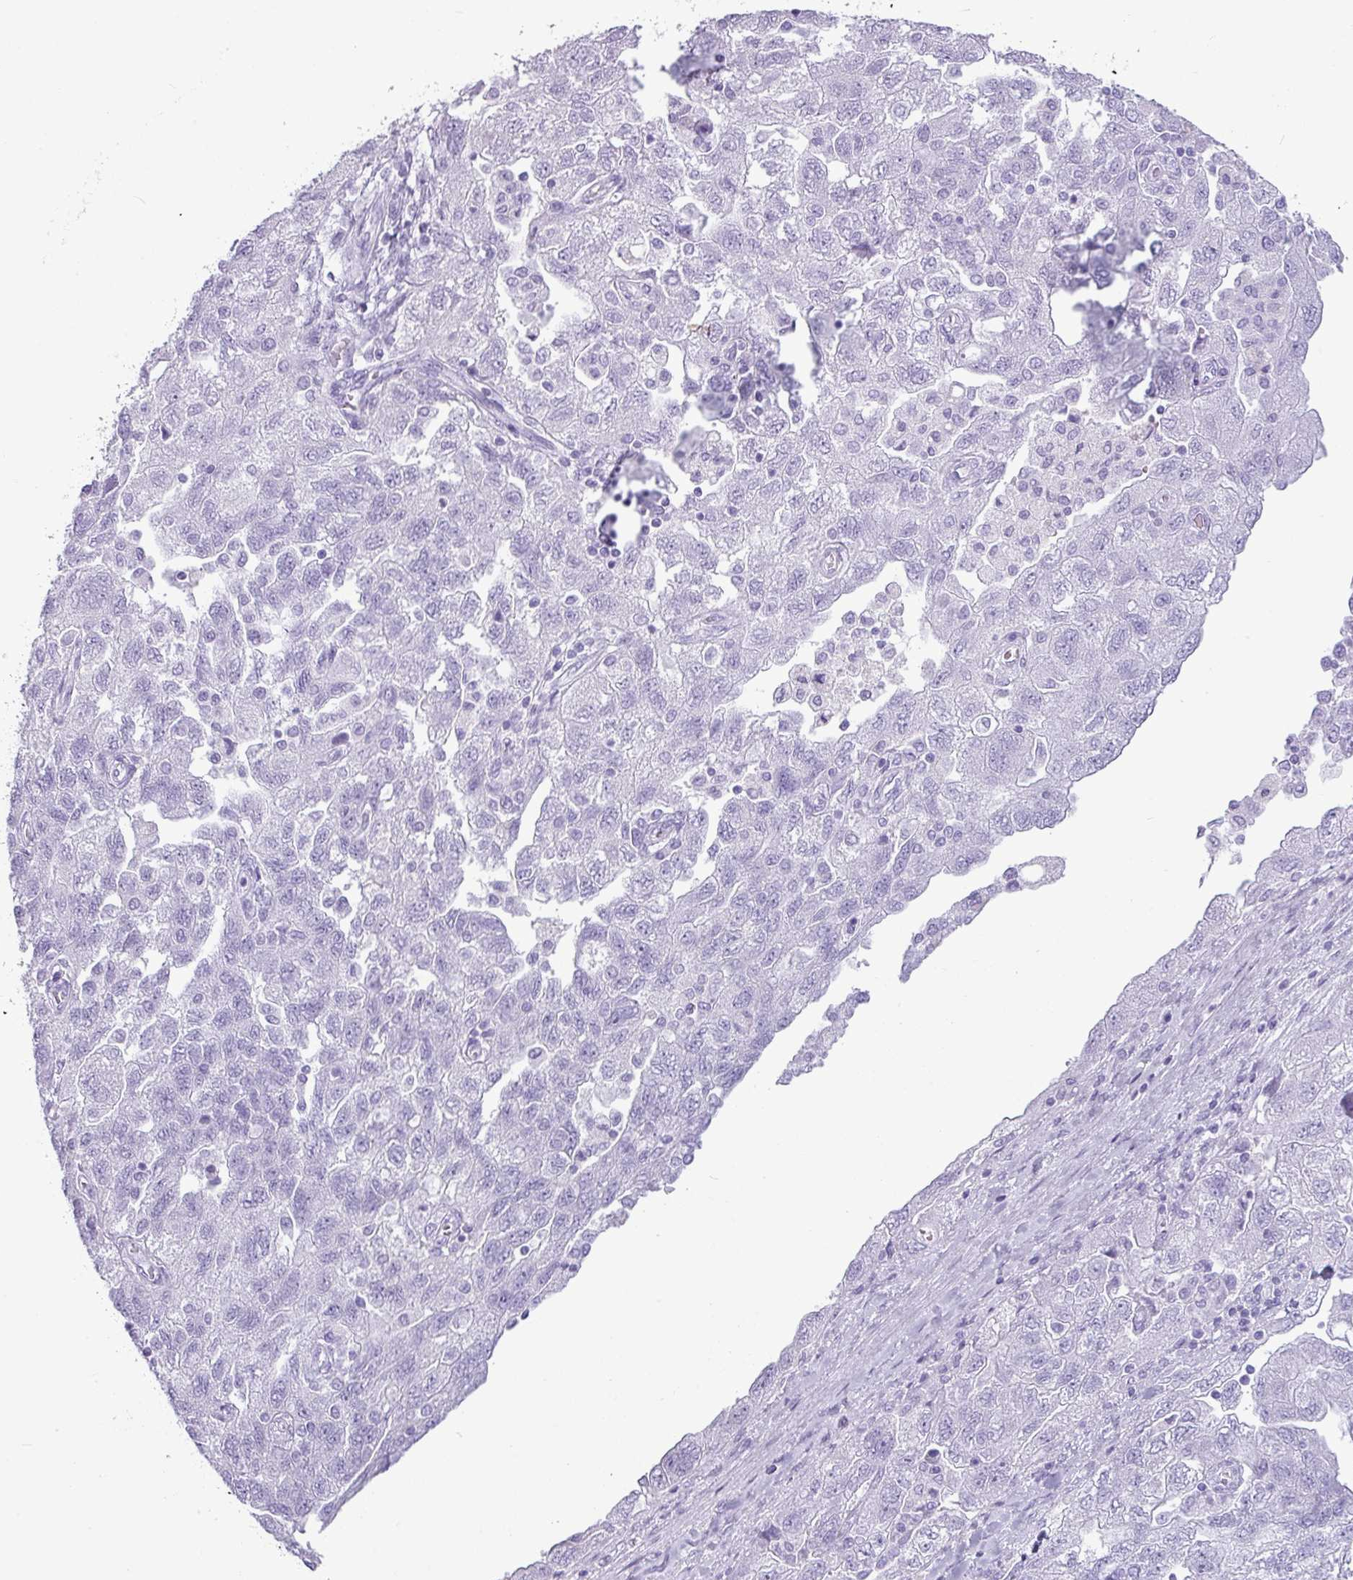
{"staining": {"intensity": "negative", "quantity": "none", "location": "none"}, "tissue": "ovarian cancer", "cell_type": "Tumor cells", "image_type": "cancer", "snomed": [{"axis": "morphology", "description": "Carcinoma, NOS"}, {"axis": "morphology", "description": "Cystadenocarcinoma, serous, NOS"}, {"axis": "topography", "description": "Ovary"}], "caption": "Ovarian cancer (carcinoma) was stained to show a protein in brown. There is no significant staining in tumor cells.", "gene": "AMY1B", "patient": {"sex": "female", "age": 69}}